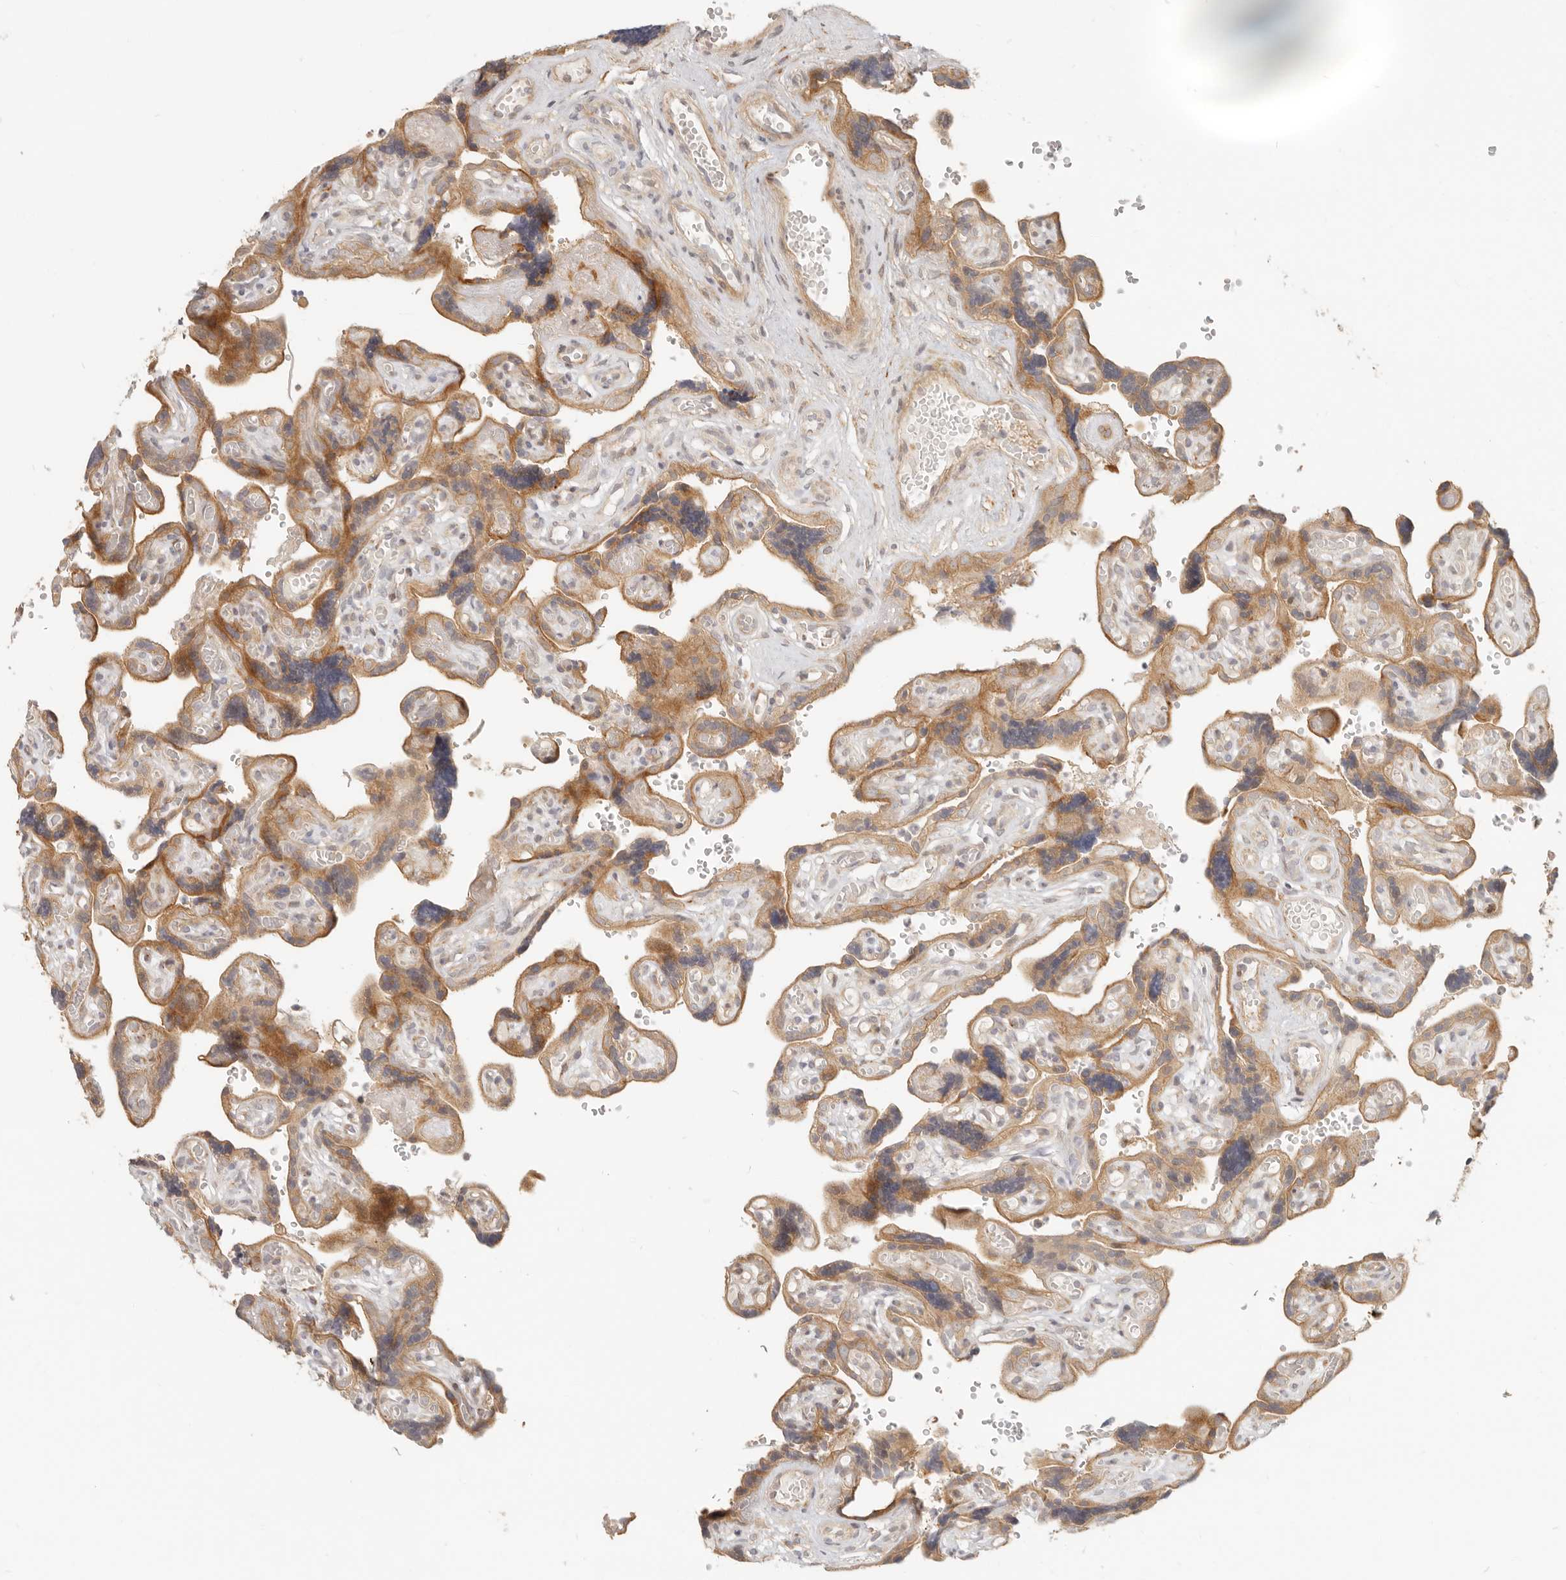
{"staining": {"intensity": "moderate", "quantity": ">75%", "location": "cytoplasmic/membranous"}, "tissue": "placenta", "cell_type": "Trophoblastic cells", "image_type": "normal", "snomed": [{"axis": "morphology", "description": "Normal tissue, NOS"}, {"axis": "topography", "description": "Placenta"}], "caption": "Moderate cytoplasmic/membranous expression is appreciated in approximately >75% of trophoblastic cells in normal placenta. (DAB (3,3'-diaminobenzidine) = brown stain, brightfield microscopy at high magnification).", "gene": "TUFT1", "patient": {"sex": "female", "age": 30}}